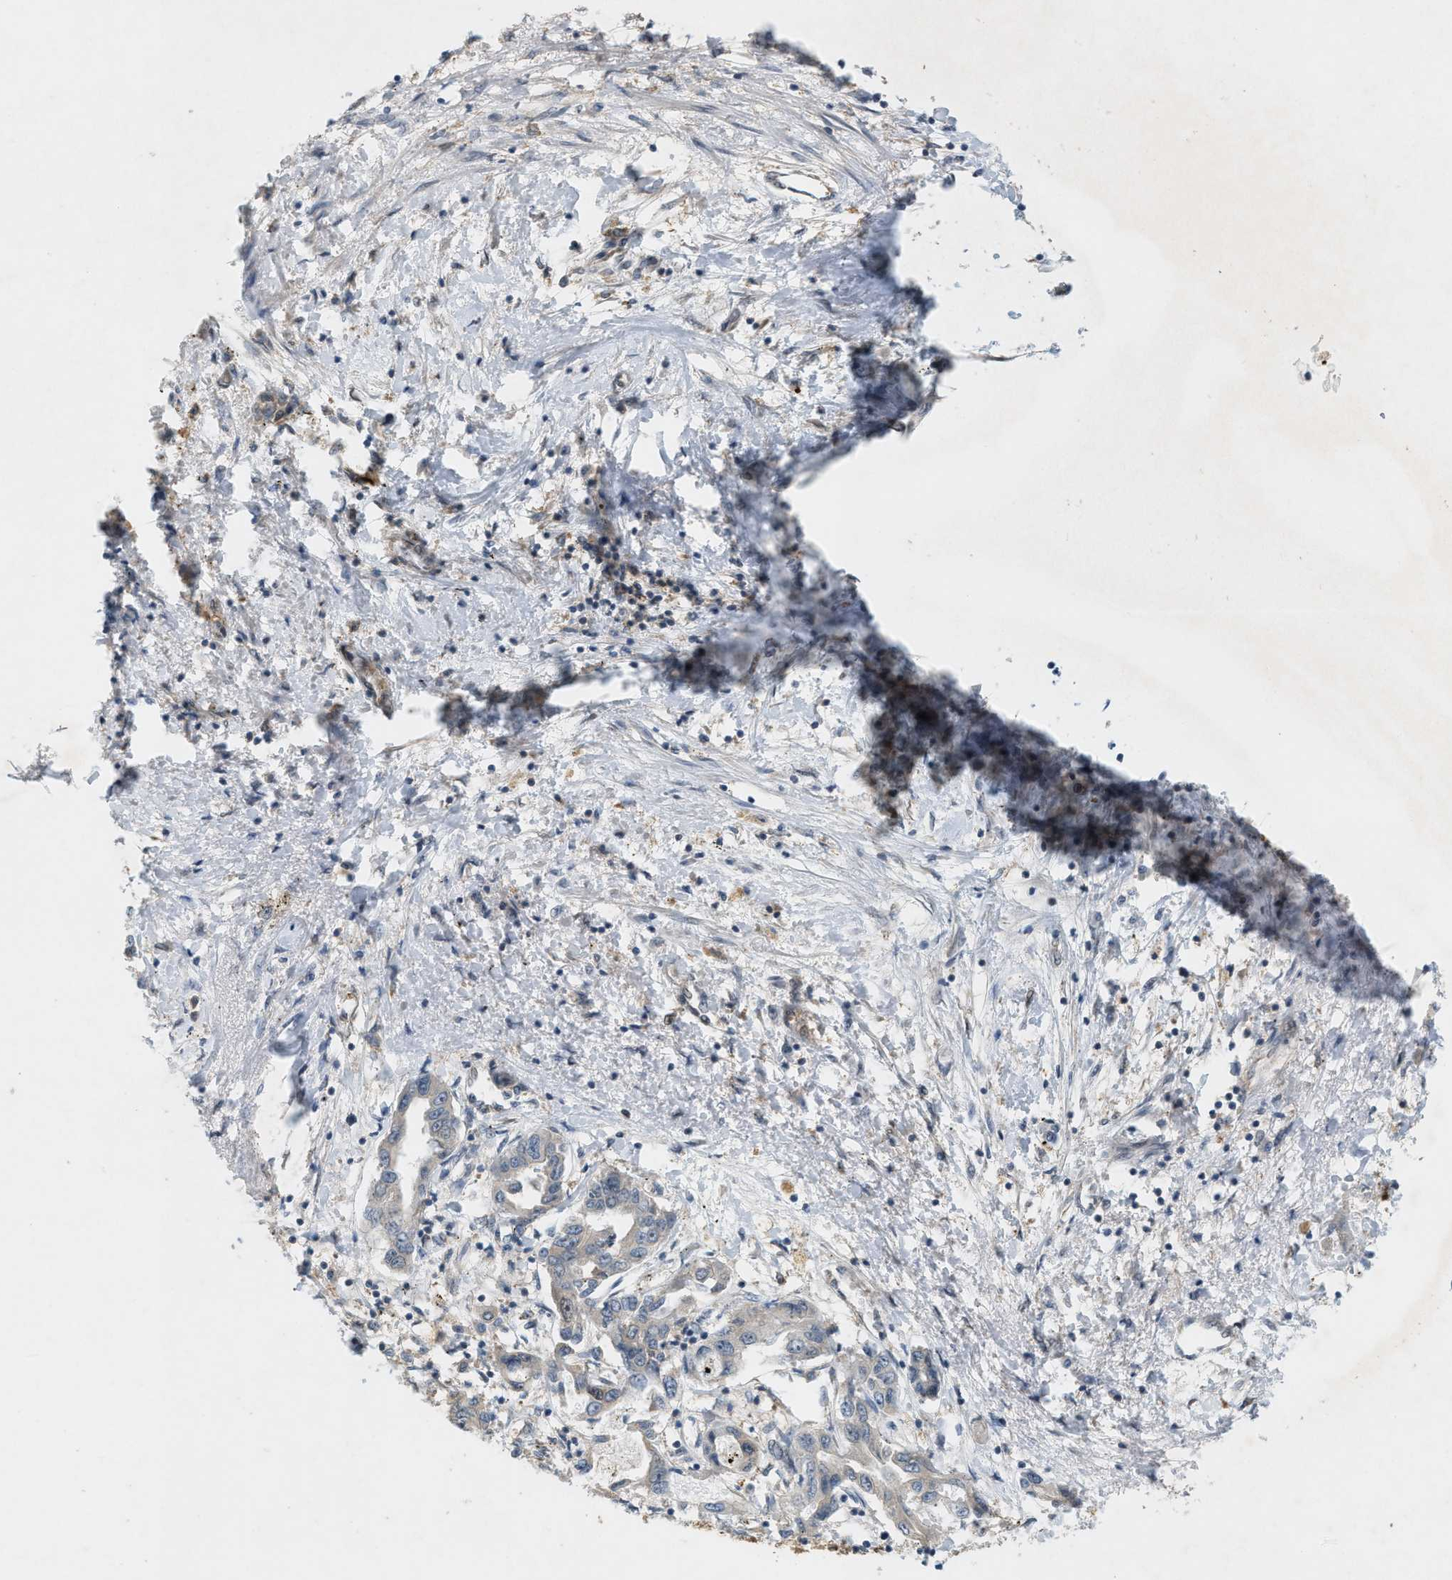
{"staining": {"intensity": "weak", "quantity": "25%-75%", "location": "cytoplasmic/membranous"}, "tissue": "liver cancer", "cell_type": "Tumor cells", "image_type": "cancer", "snomed": [{"axis": "morphology", "description": "Cholangiocarcinoma"}, {"axis": "topography", "description": "Liver"}], "caption": "Liver cancer stained for a protein shows weak cytoplasmic/membranous positivity in tumor cells. (DAB (3,3'-diaminobenzidine) IHC, brown staining for protein, blue staining for nuclei).", "gene": "PDCL3", "patient": {"sex": "male", "age": 59}}